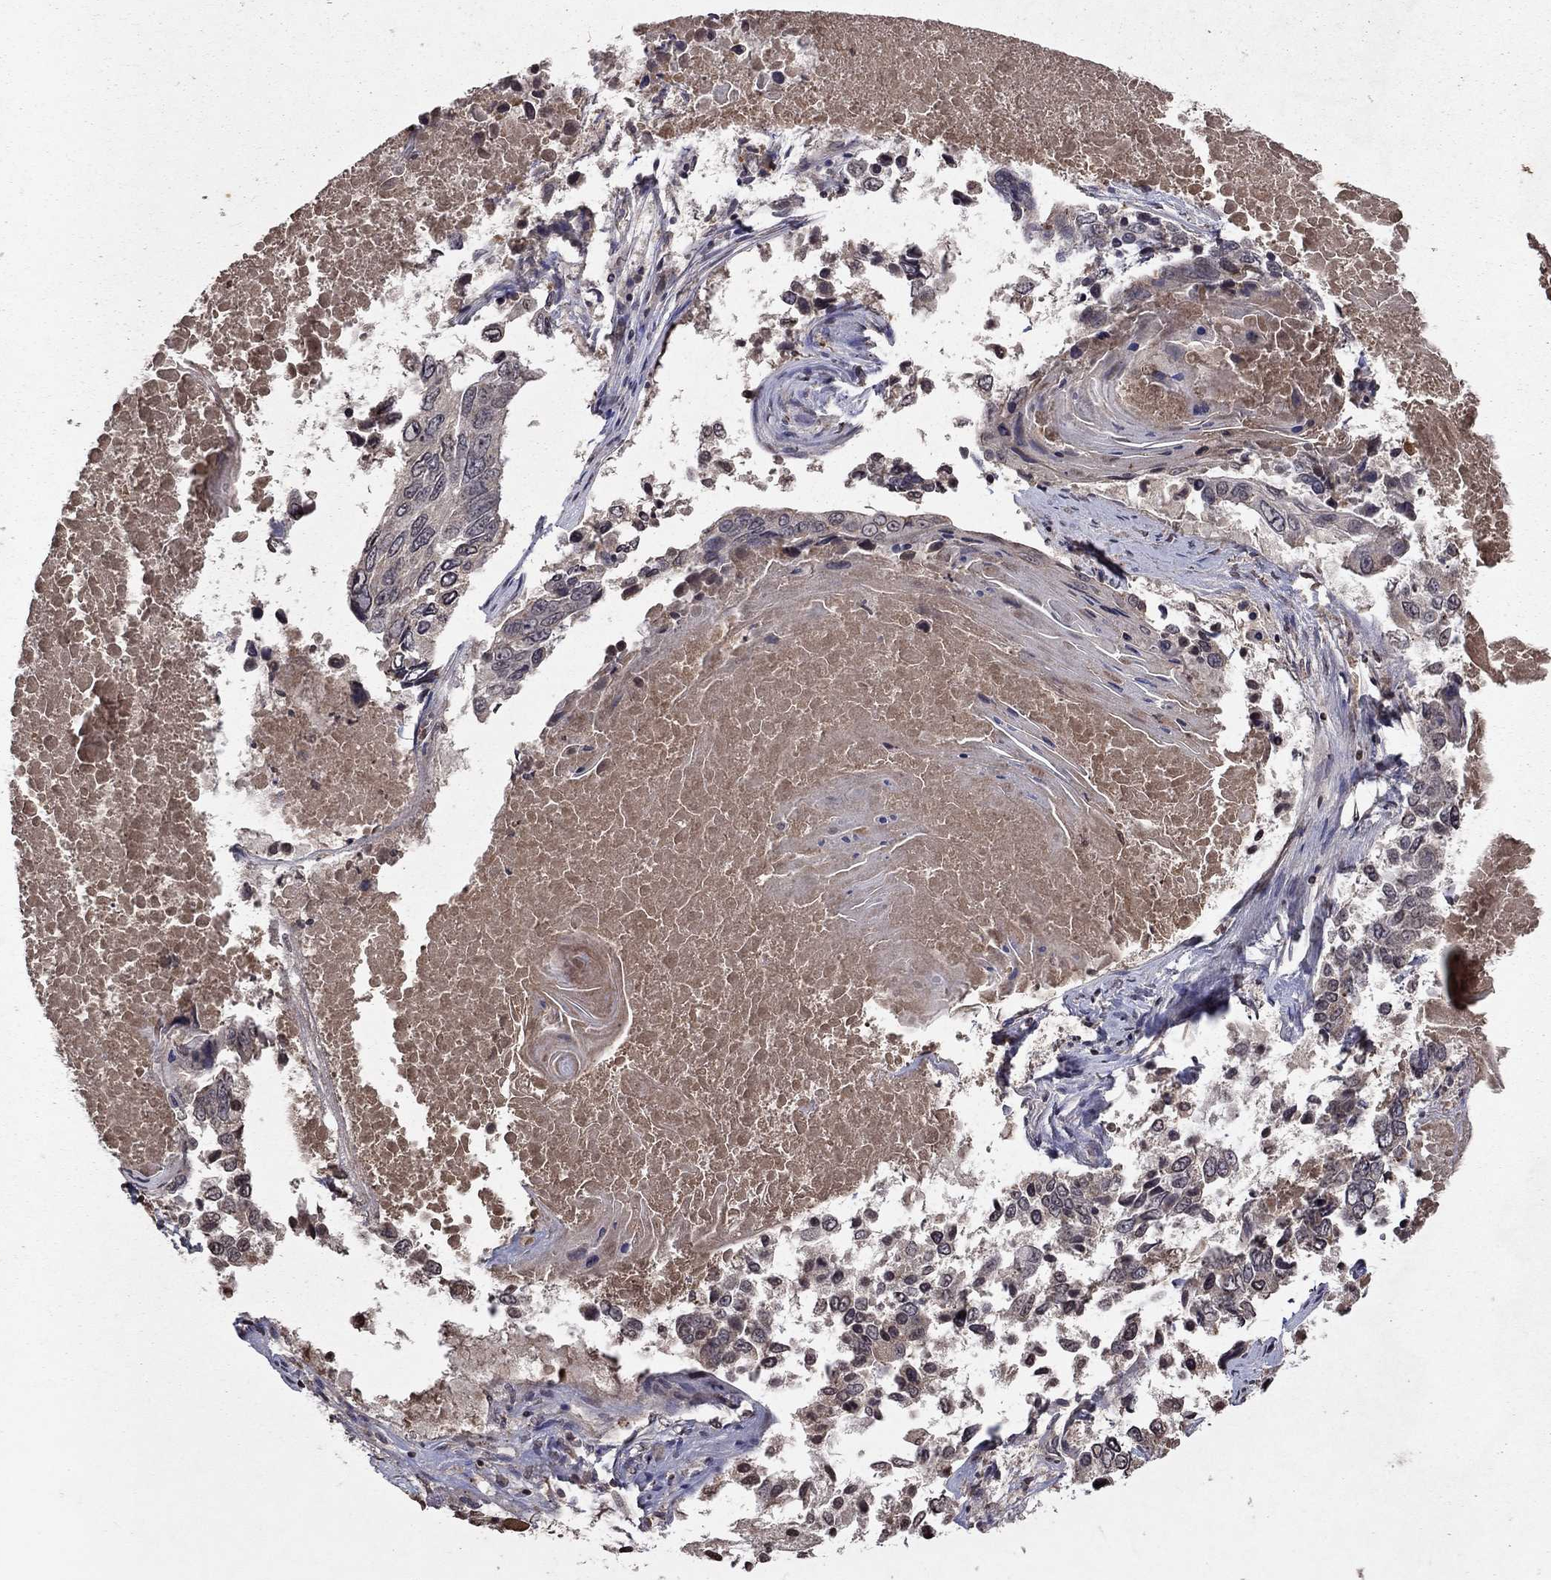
{"staining": {"intensity": "moderate", "quantity": "<25%", "location": "cytoplasmic/membranous"}, "tissue": "lung cancer", "cell_type": "Tumor cells", "image_type": "cancer", "snomed": [{"axis": "morphology", "description": "Squamous cell carcinoma, NOS"}, {"axis": "topography", "description": "Lung"}], "caption": "IHC of squamous cell carcinoma (lung) demonstrates low levels of moderate cytoplasmic/membranous expression in approximately <25% of tumor cells. Using DAB (brown) and hematoxylin (blue) stains, captured at high magnification using brightfield microscopy.", "gene": "NLGN1", "patient": {"sex": "male", "age": 73}}